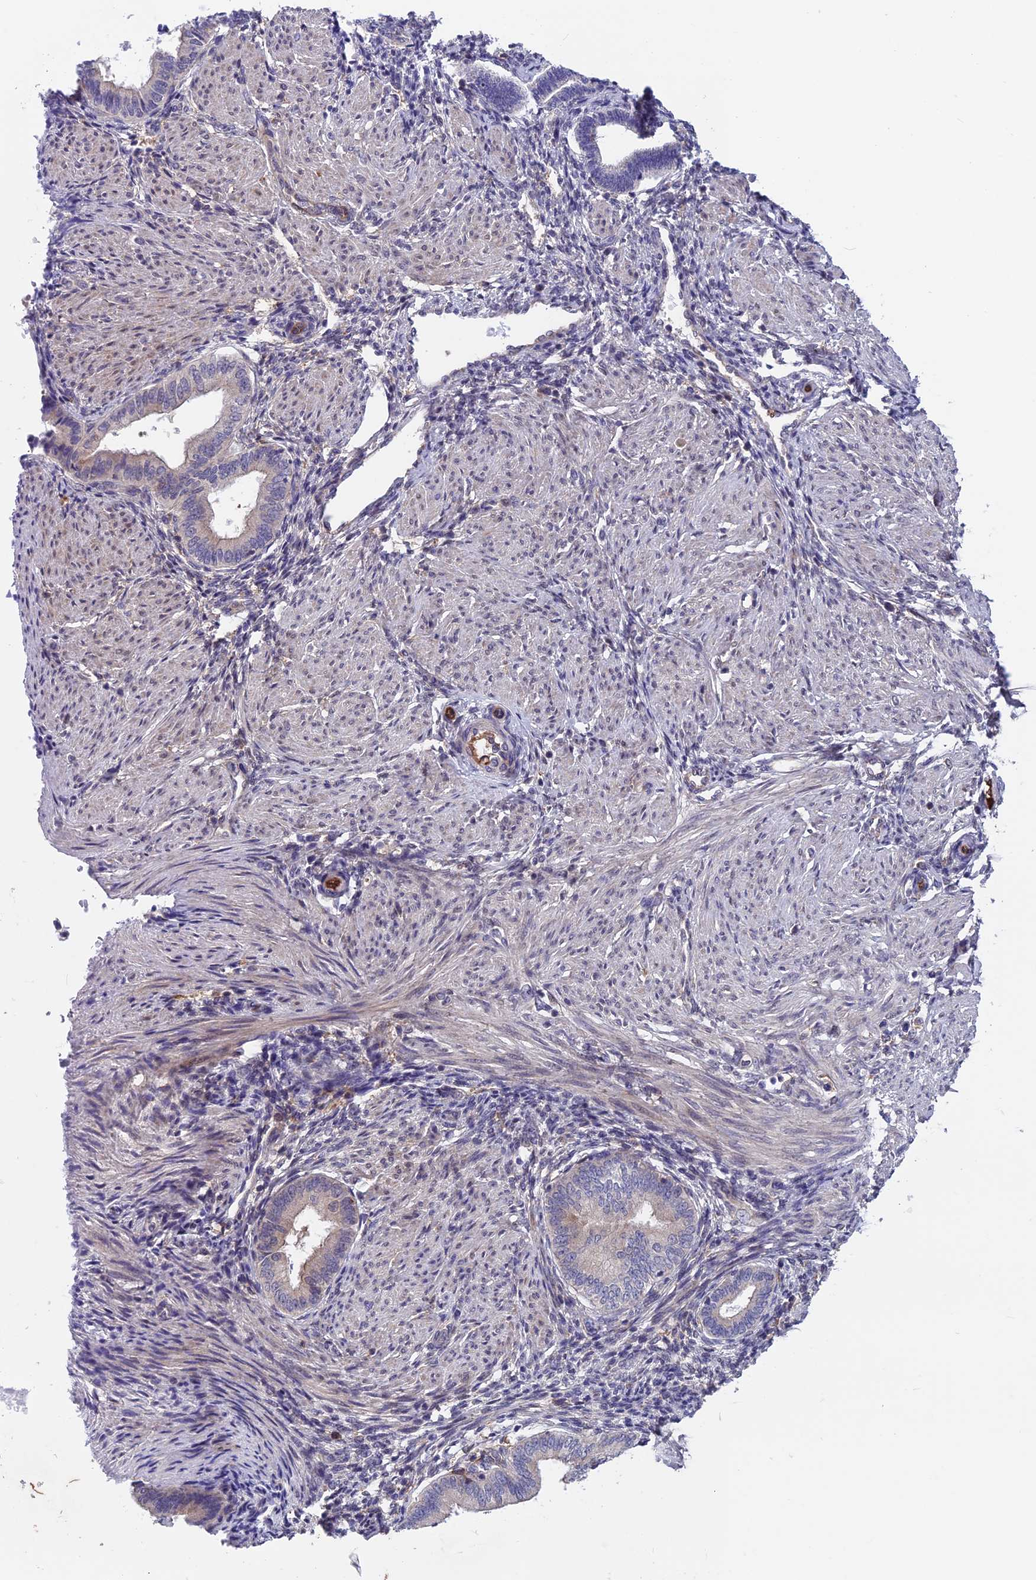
{"staining": {"intensity": "weak", "quantity": "<25%", "location": "cytoplasmic/membranous"}, "tissue": "endometrium", "cell_type": "Cells in endometrial stroma", "image_type": "normal", "snomed": [{"axis": "morphology", "description": "Normal tissue, NOS"}, {"axis": "topography", "description": "Endometrium"}], "caption": "Immunohistochemistry micrograph of benign endometrium: human endometrium stained with DAB (3,3'-diaminobenzidine) exhibits no significant protein expression in cells in endometrial stroma.", "gene": "MAST2", "patient": {"sex": "female", "age": 53}}